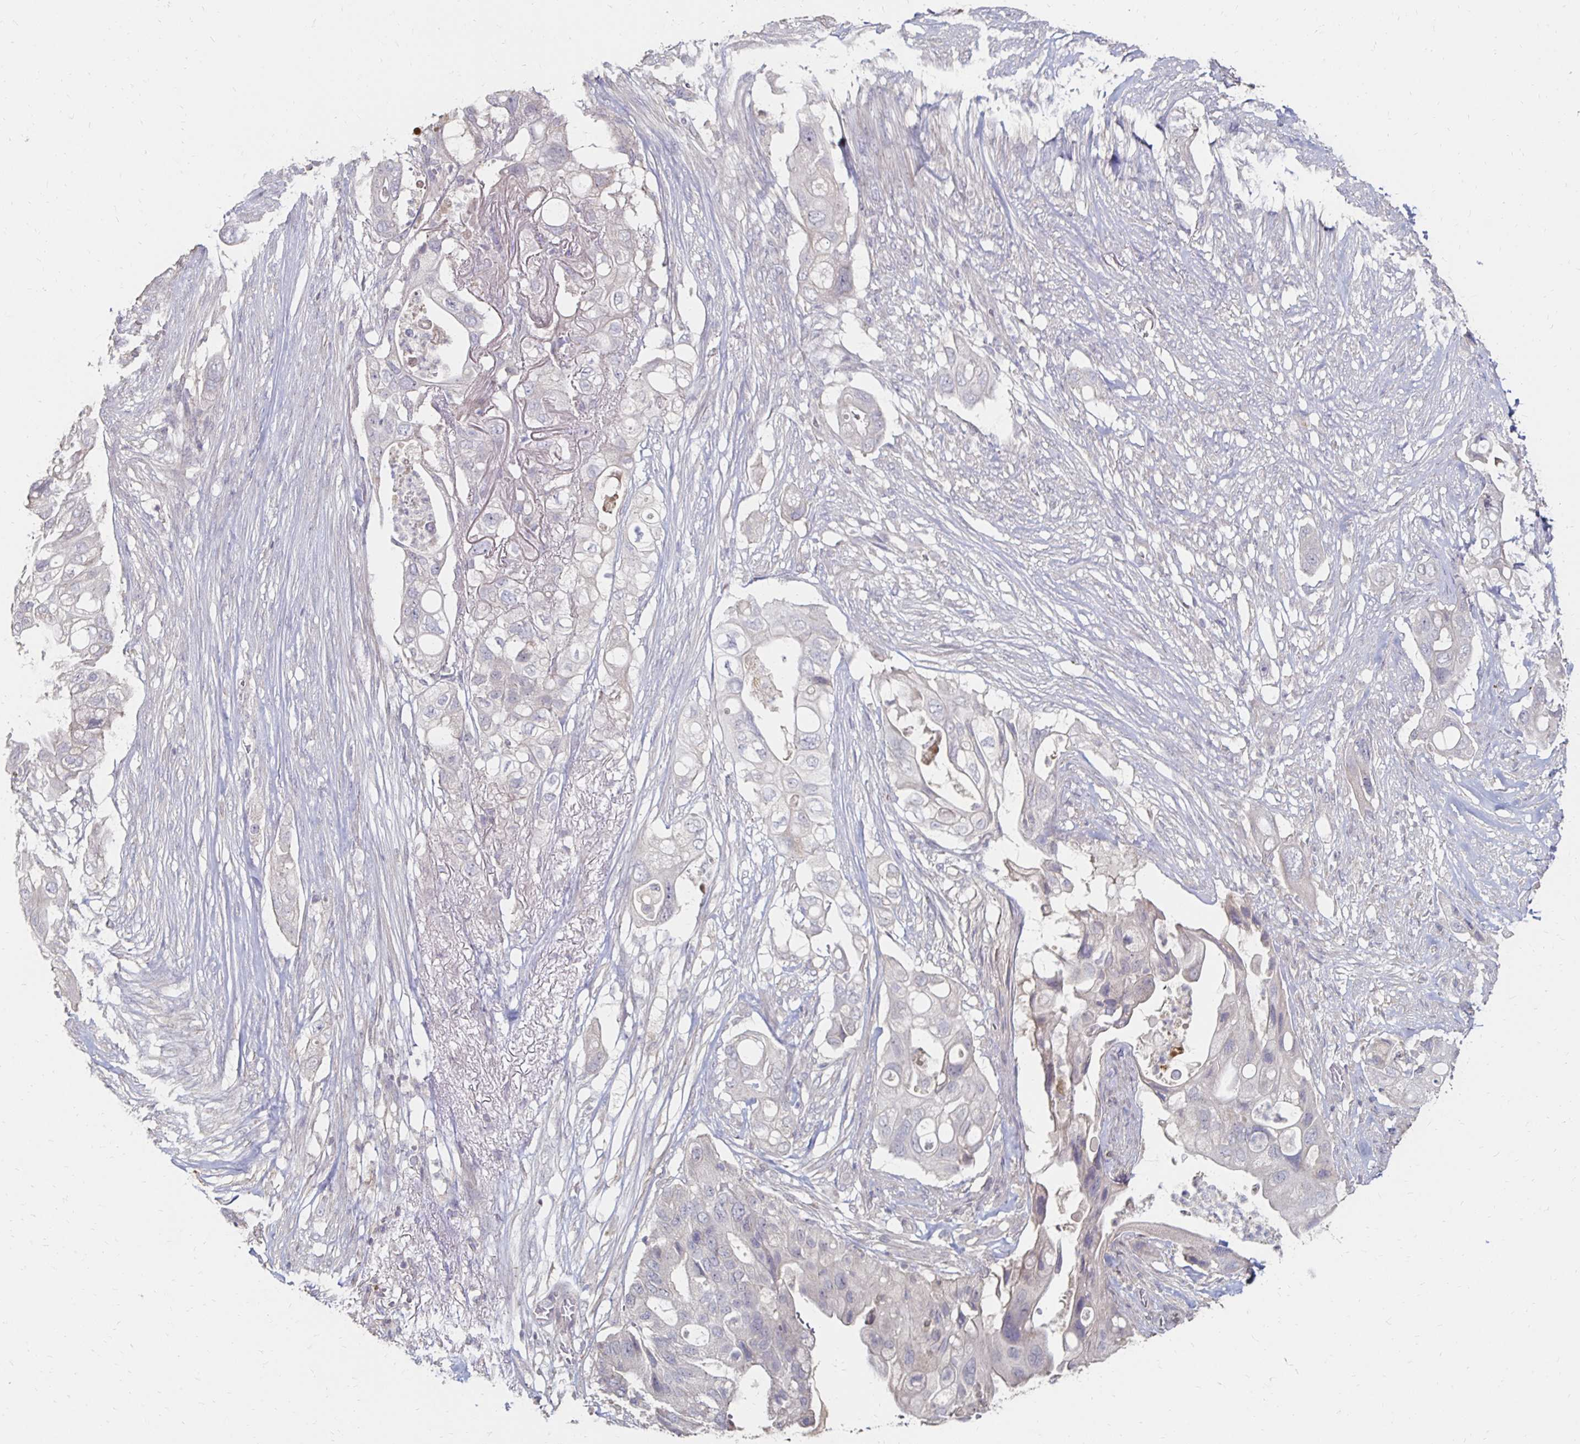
{"staining": {"intensity": "negative", "quantity": "none", "location": "none"}, "tissue": "pancreatic cancer", "cell_type": "Tumor cells", "image_type": "cancer", "snomed": [{"axis": "morphology", "description": "Adenocarcinoma, NOS"}, {"axis": "topography", "description": "Pancreas"}], "caption": "The micrograph shows no significant positivity in tumor cells of adenocarcinoma (pancreatic). The staining was performed using DAB to visualize the protein expression in brown, while the nuclei were stained in blue with hematoxylin (Magnification: 20x).", "gene": "ZNF727", "patient": {"sex": "female", "age": 72}}